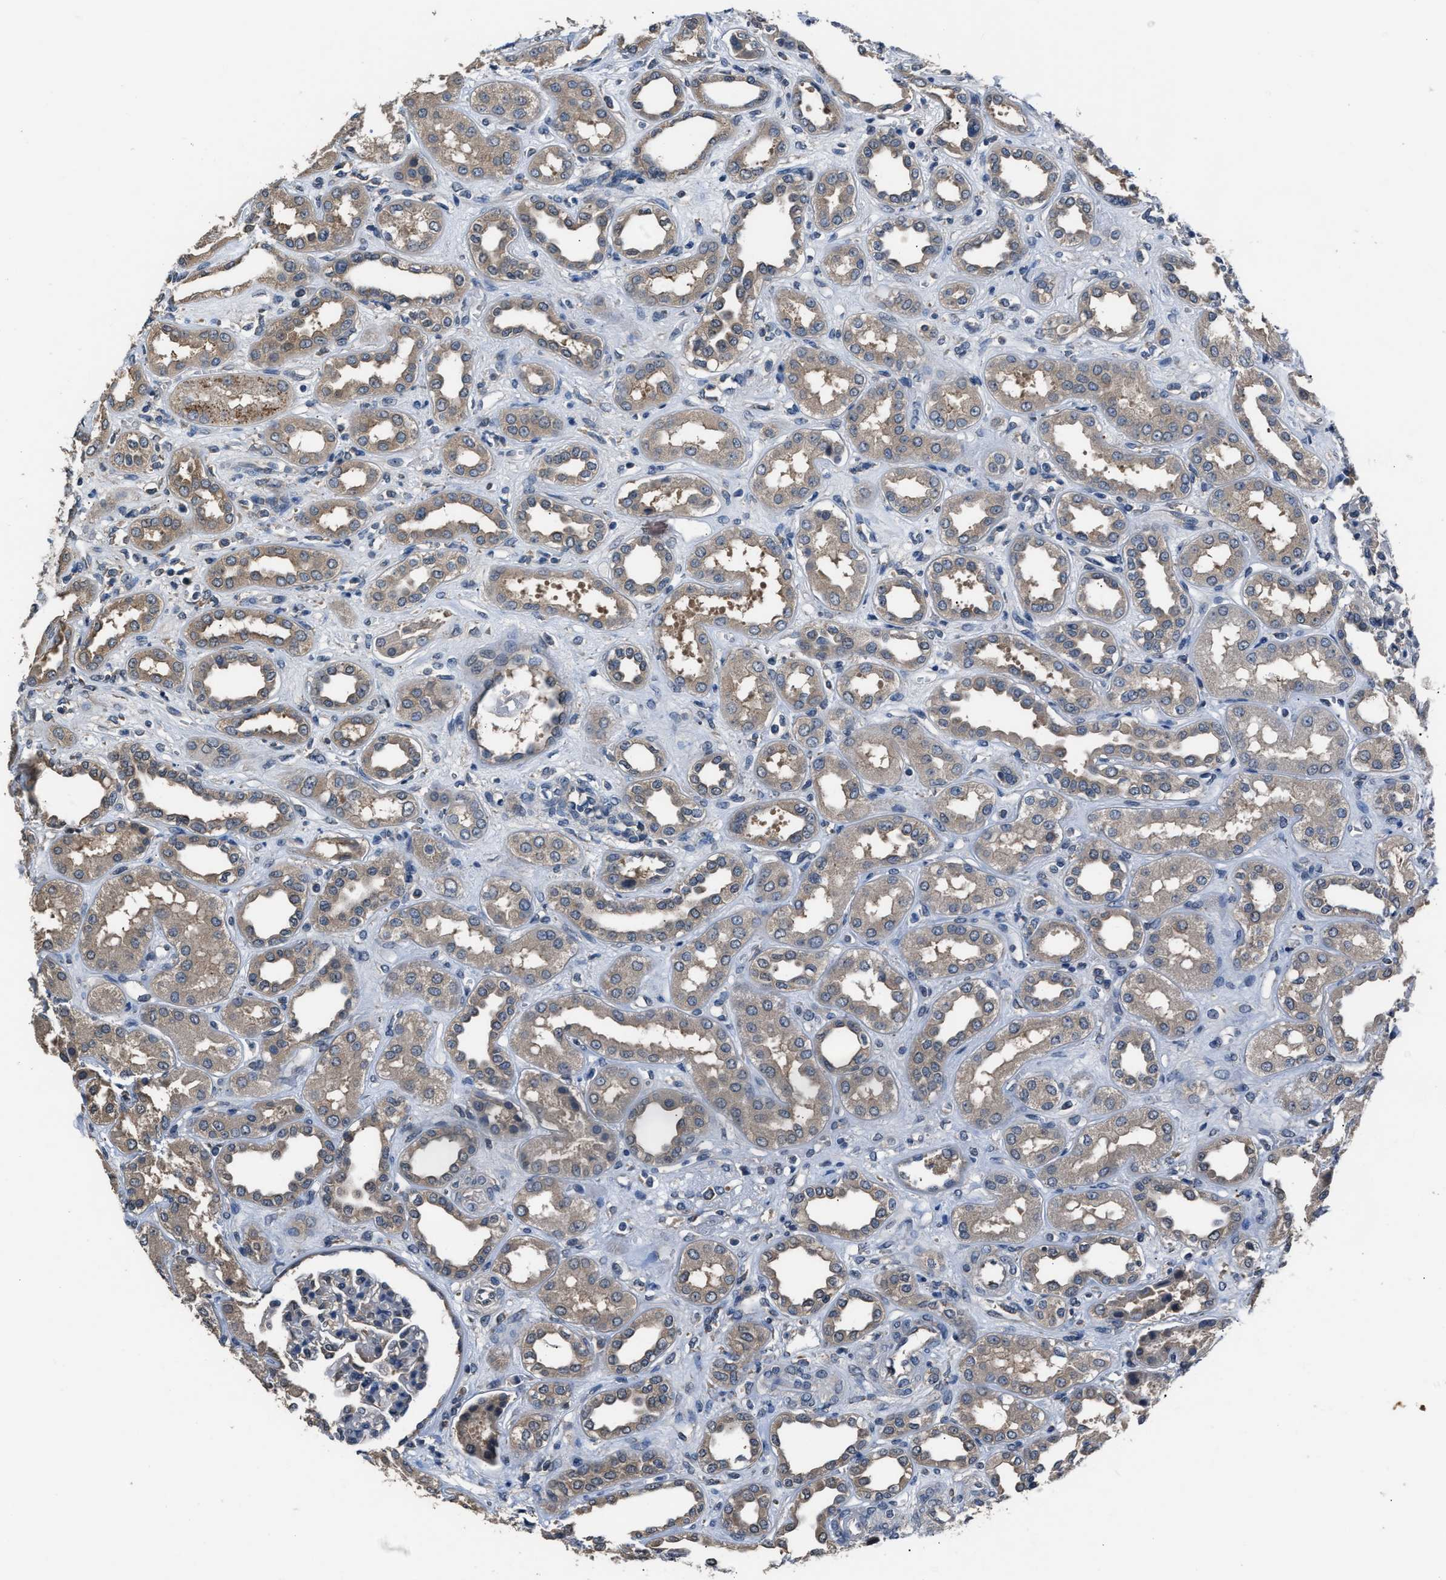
{"staining": {"intensity": "negative", "quantity": "none", "location": "none"}, "tissue": "kidney", "cell_type": "Cells in glomeruli", "image_type": "normal", "snomed": [{"axis": "morphology", "description": "Normal tissue, NOS"}, {"axis": "topography", "description": "Kidney"}], "caption": "Histopathology image shows no protein staining in cells in glomeruli of normal kidney. Nuclei are stained in blue.", "gene": "ABCC9", "patient": {"sex": "male", "age": 59}}